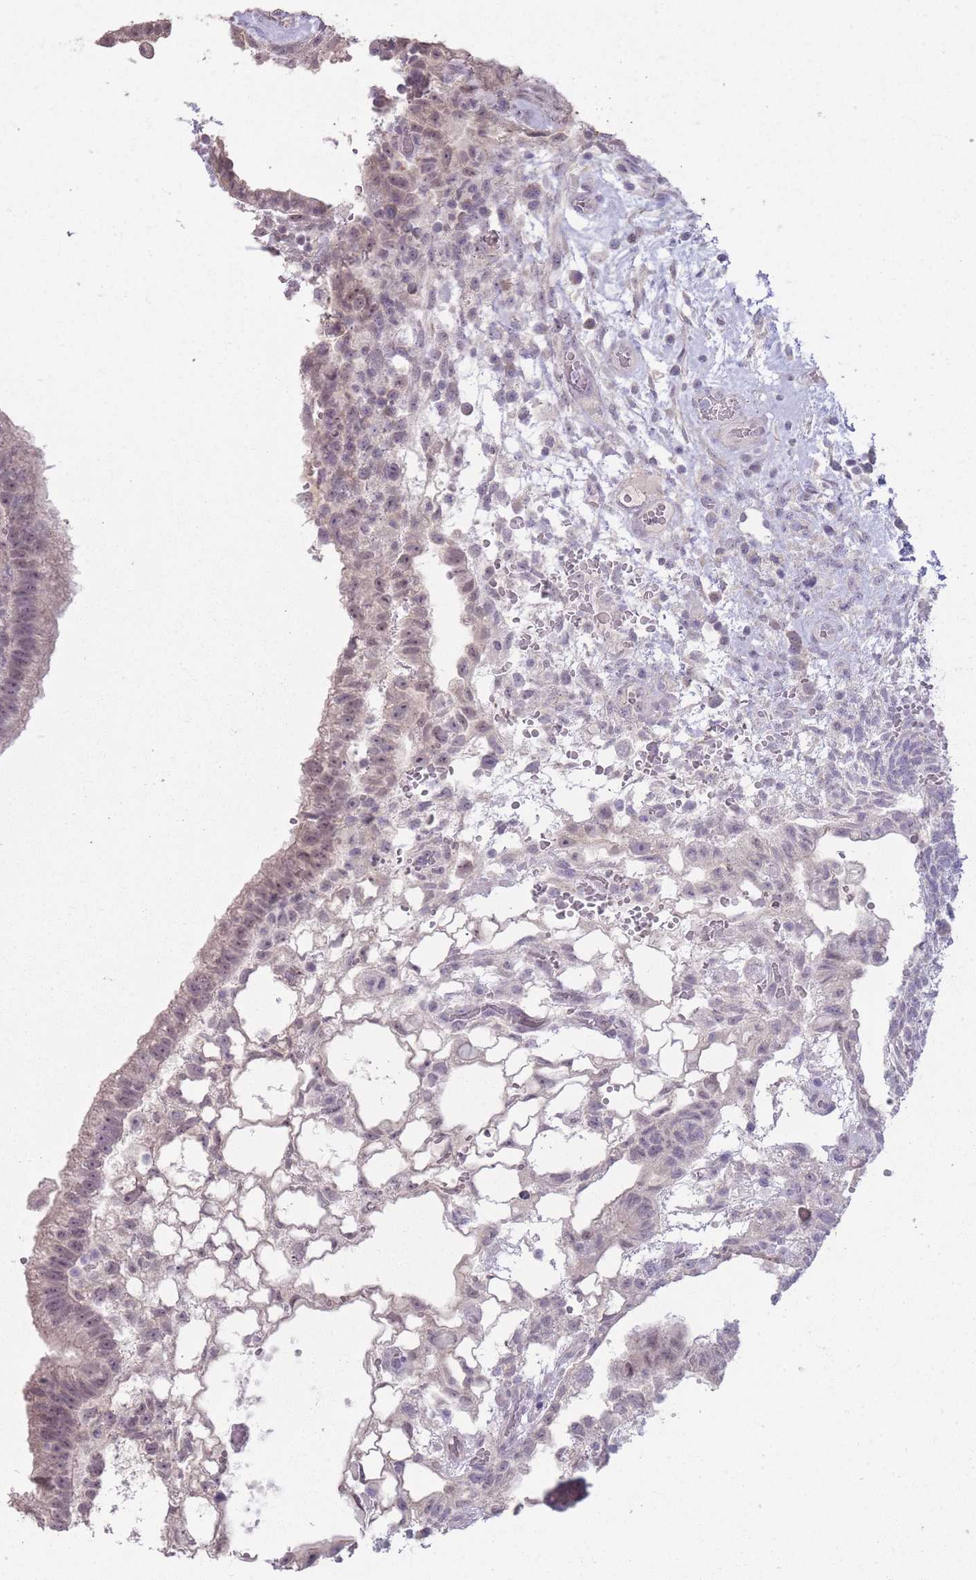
{"staining": {"intensity": "negative", "quantity": "none", "location": "none"}, "tissue": "testis cancer", "cell_type": "Tumor cells", "image_type": "cancer", "snomed": [{"axis": "morphology", "description": "Normal tissue, NOS"}, {"axis": "morphology", "description": "Carcinoma, Embryonal, NOS"}, {"axis": "topography", "description": "Testis"}], "caption": "Human testis cancer stained for a protein using immunohistochemistry (IHC) shows no expression in tumor cells.", "gene": "ZBTB24", "patient": {"sex": "male", "age": 32}}